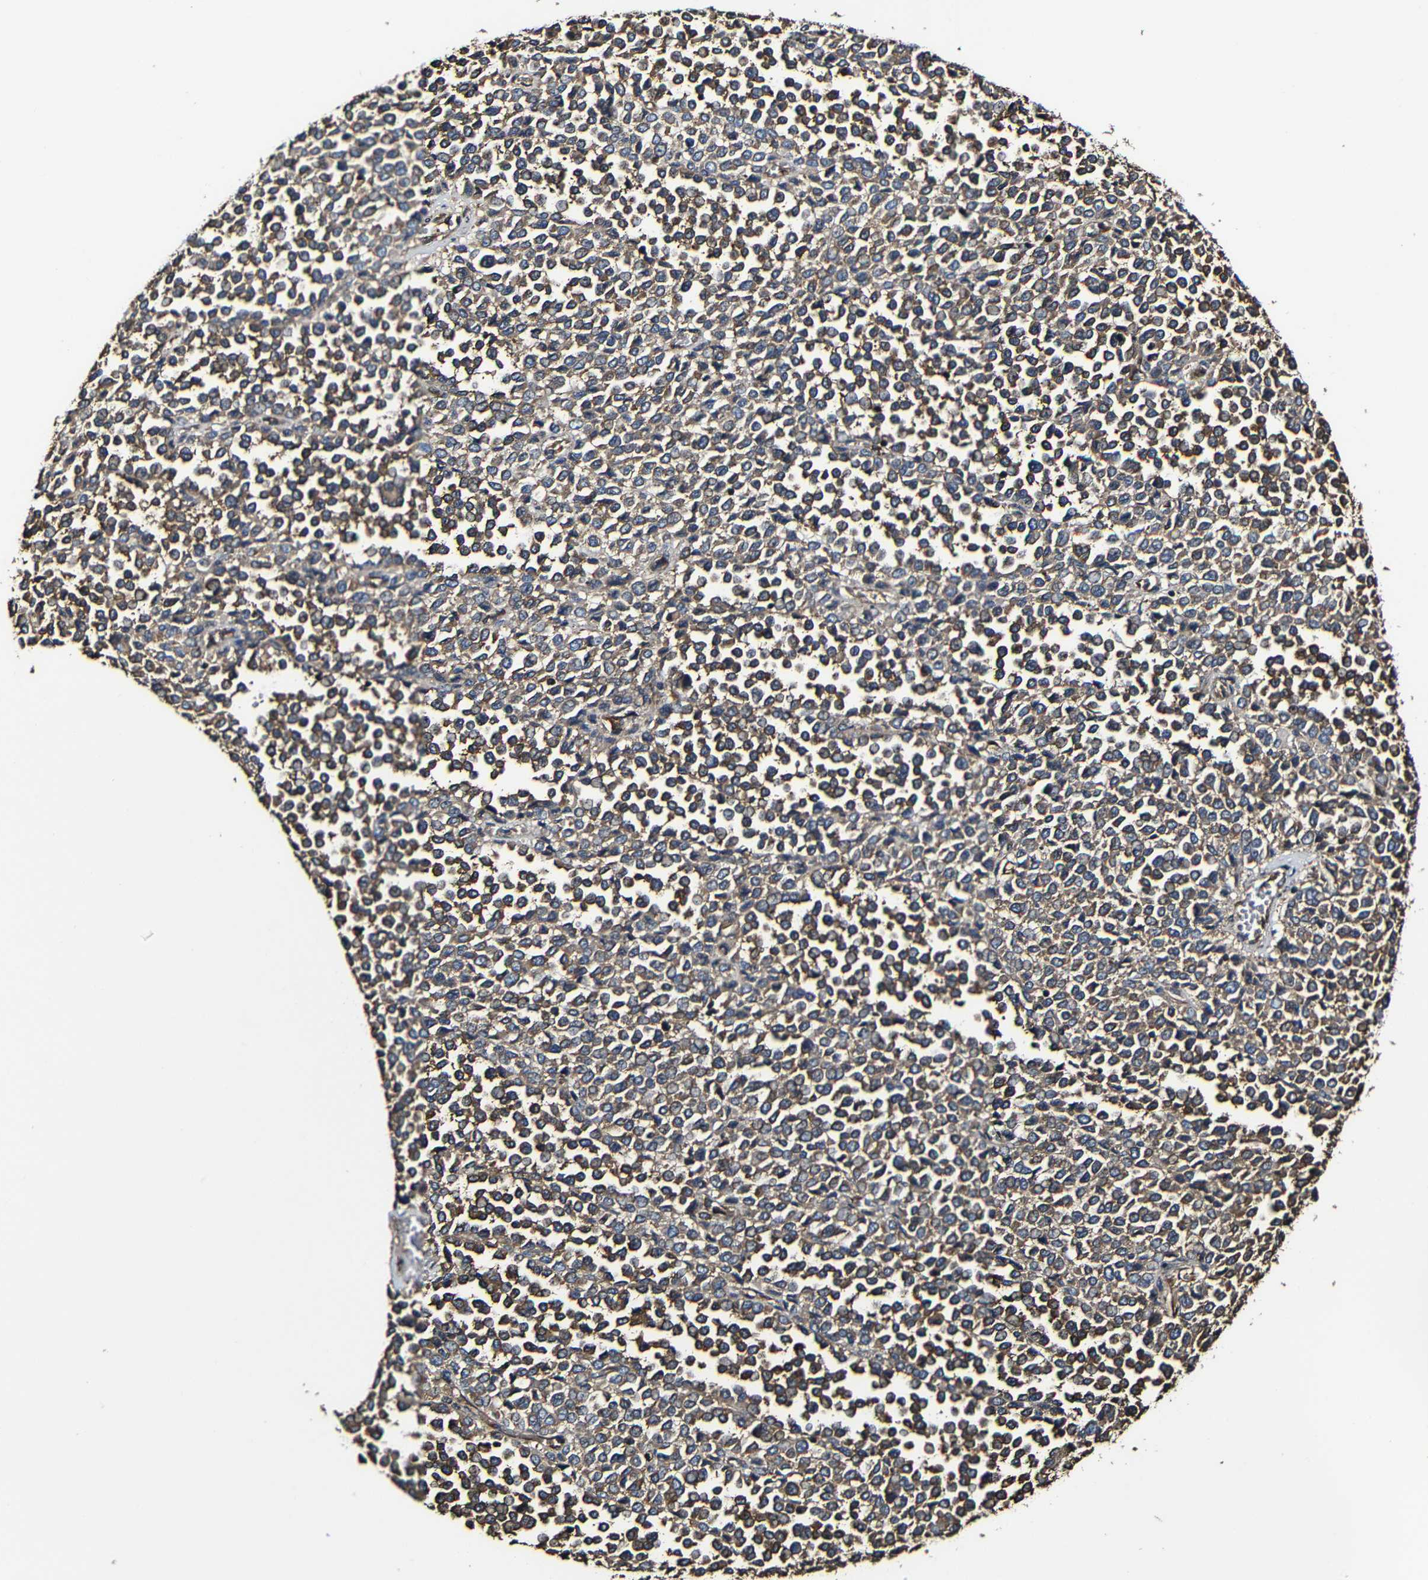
{"staining": {"intensity": "moderate", "quantity": ">75%", "location": "cytoplasmic/membranous"}, "tissue": "melanoma", "cell_type": "Tumor cells", "image_type": "cancer", "snomed": [{"axis": "morphology", "description": "Malignant melanoma, Metastatic site"}, {"axis": "topography", "description": "Pancreas"}], "caption": "IHC micrograph of neoplastic tissue: human melanoma stained using immunohistochemistry (IHC) displays medium levels of moderate protein expression localized specifically in the cytoplasmic/membranous of tumor cells, appearing as a cytoplasmic/membranous brown color.", "gene": "MSN", "patient": {"sex": "female", "age": 30}}